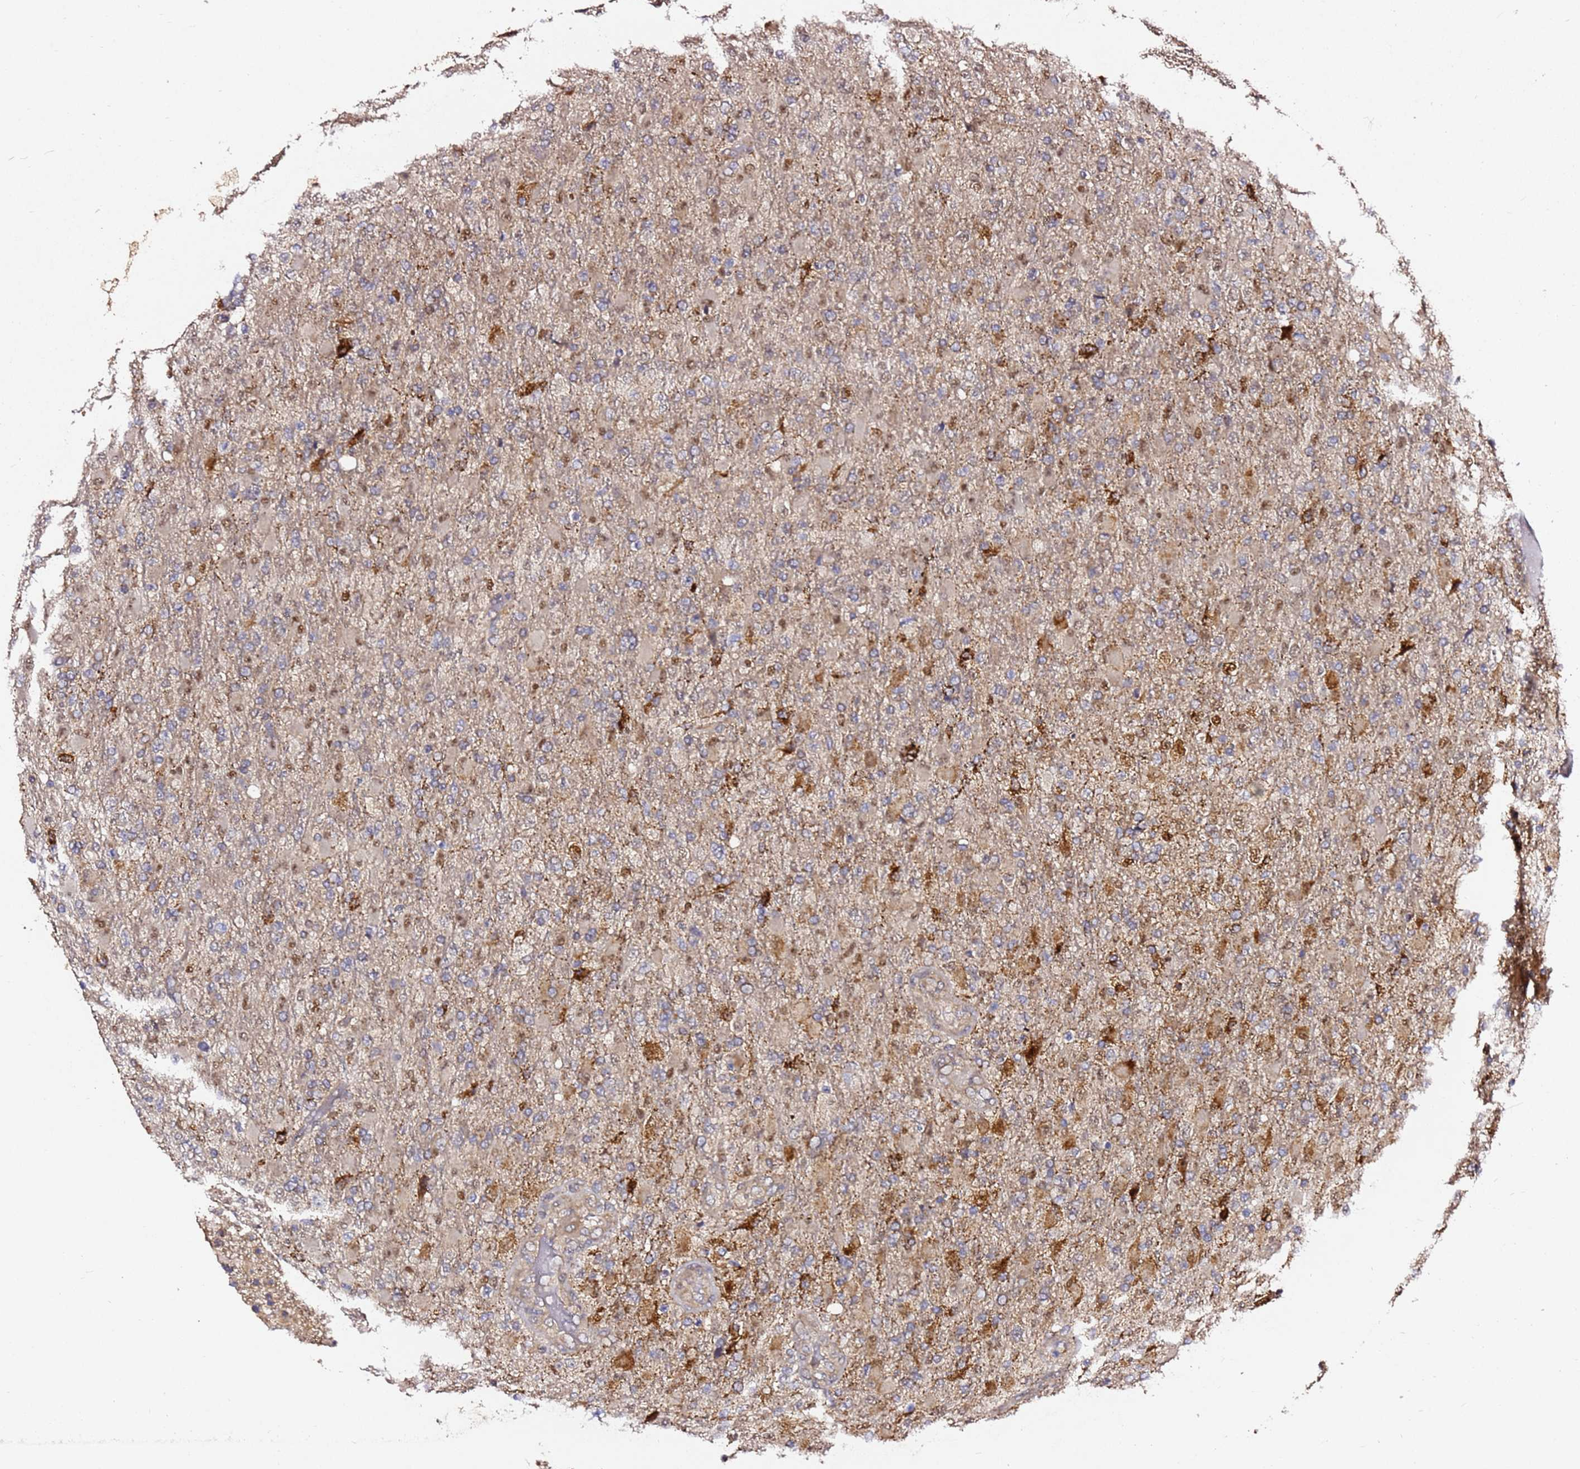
{"staining": {"intensity": "strong", "quantity": "25%-75%", "location": "cytoplasmic/membranous"}, "tissue": "glioma", "cell_type": "Tumor cells", "image_type": "cancer", "snomed": [{"axis": "morphology", "description": "Glioma, malignant, Low grade"}, {"axis": "topography", "description": "Brain"}], "caption": "The micrograph demonstrates a brown stain indicating the presence of a protein in the cytoplasmic/membranous of tumor cells in malignant glioma (low-grade).", "gene": "ALG11", "patient": {"sex": "male", "age": 65}}